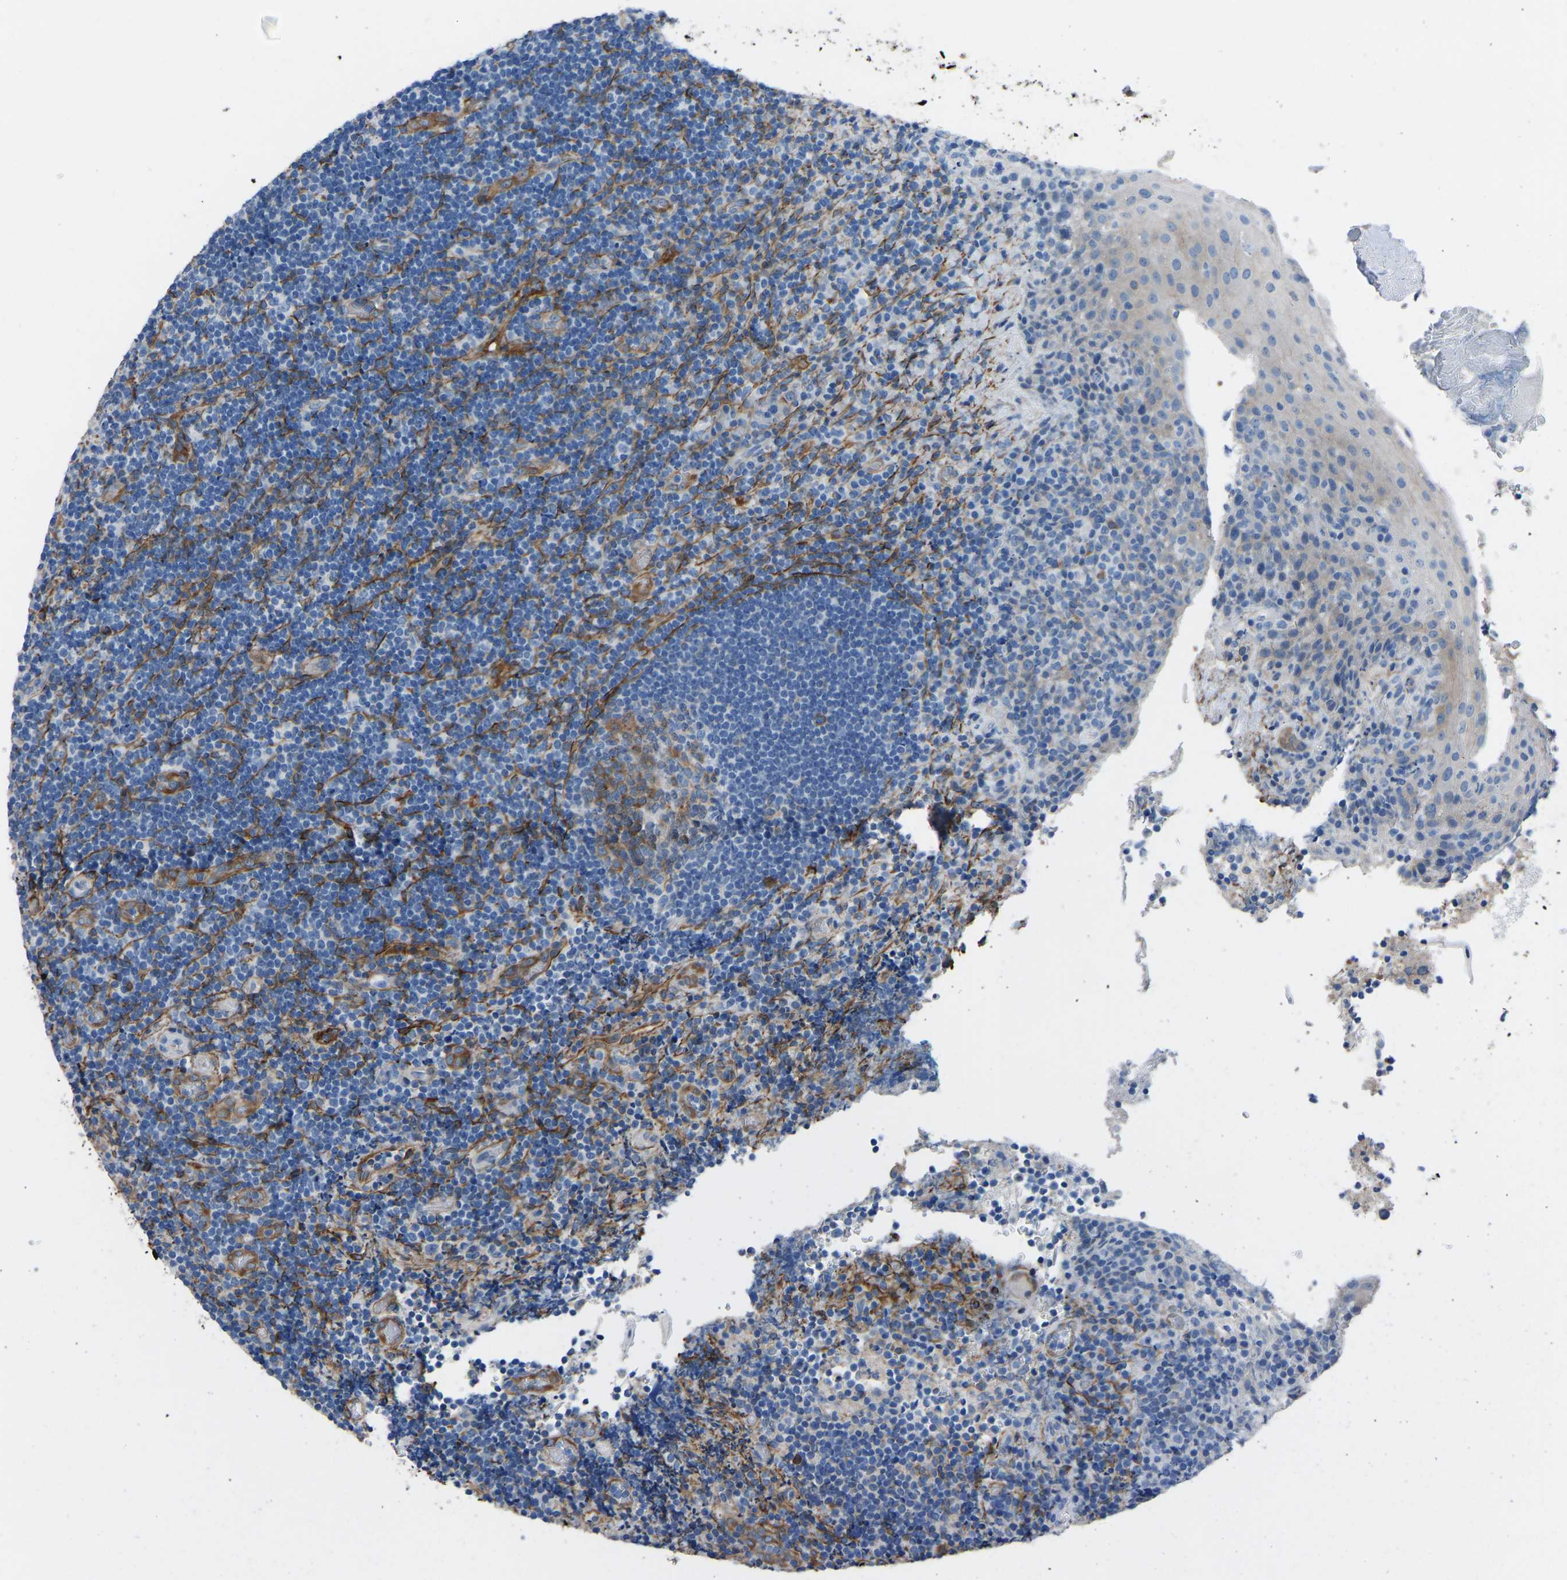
{"staining": {"intensity": "negative", "quantity": "none", "location": "none"}, "tissue": "lymphoma", "cell_type": "Tumor cells", "image_type": "cancer", "snomed": [{"axis": "morphology", "description": "Malignant lymphoma, non-Hodgkin's type, High grade"}, {"axis": "topography", "description": "Tonsil"}], "caption": "High-grade malignant lymphoma, non-Hodgkin's type was stained to show a protein in brown. There is no significant positivity in tumor cells.", "gene": "MYH10", "patient": {"sex": "female", "age": 36}}